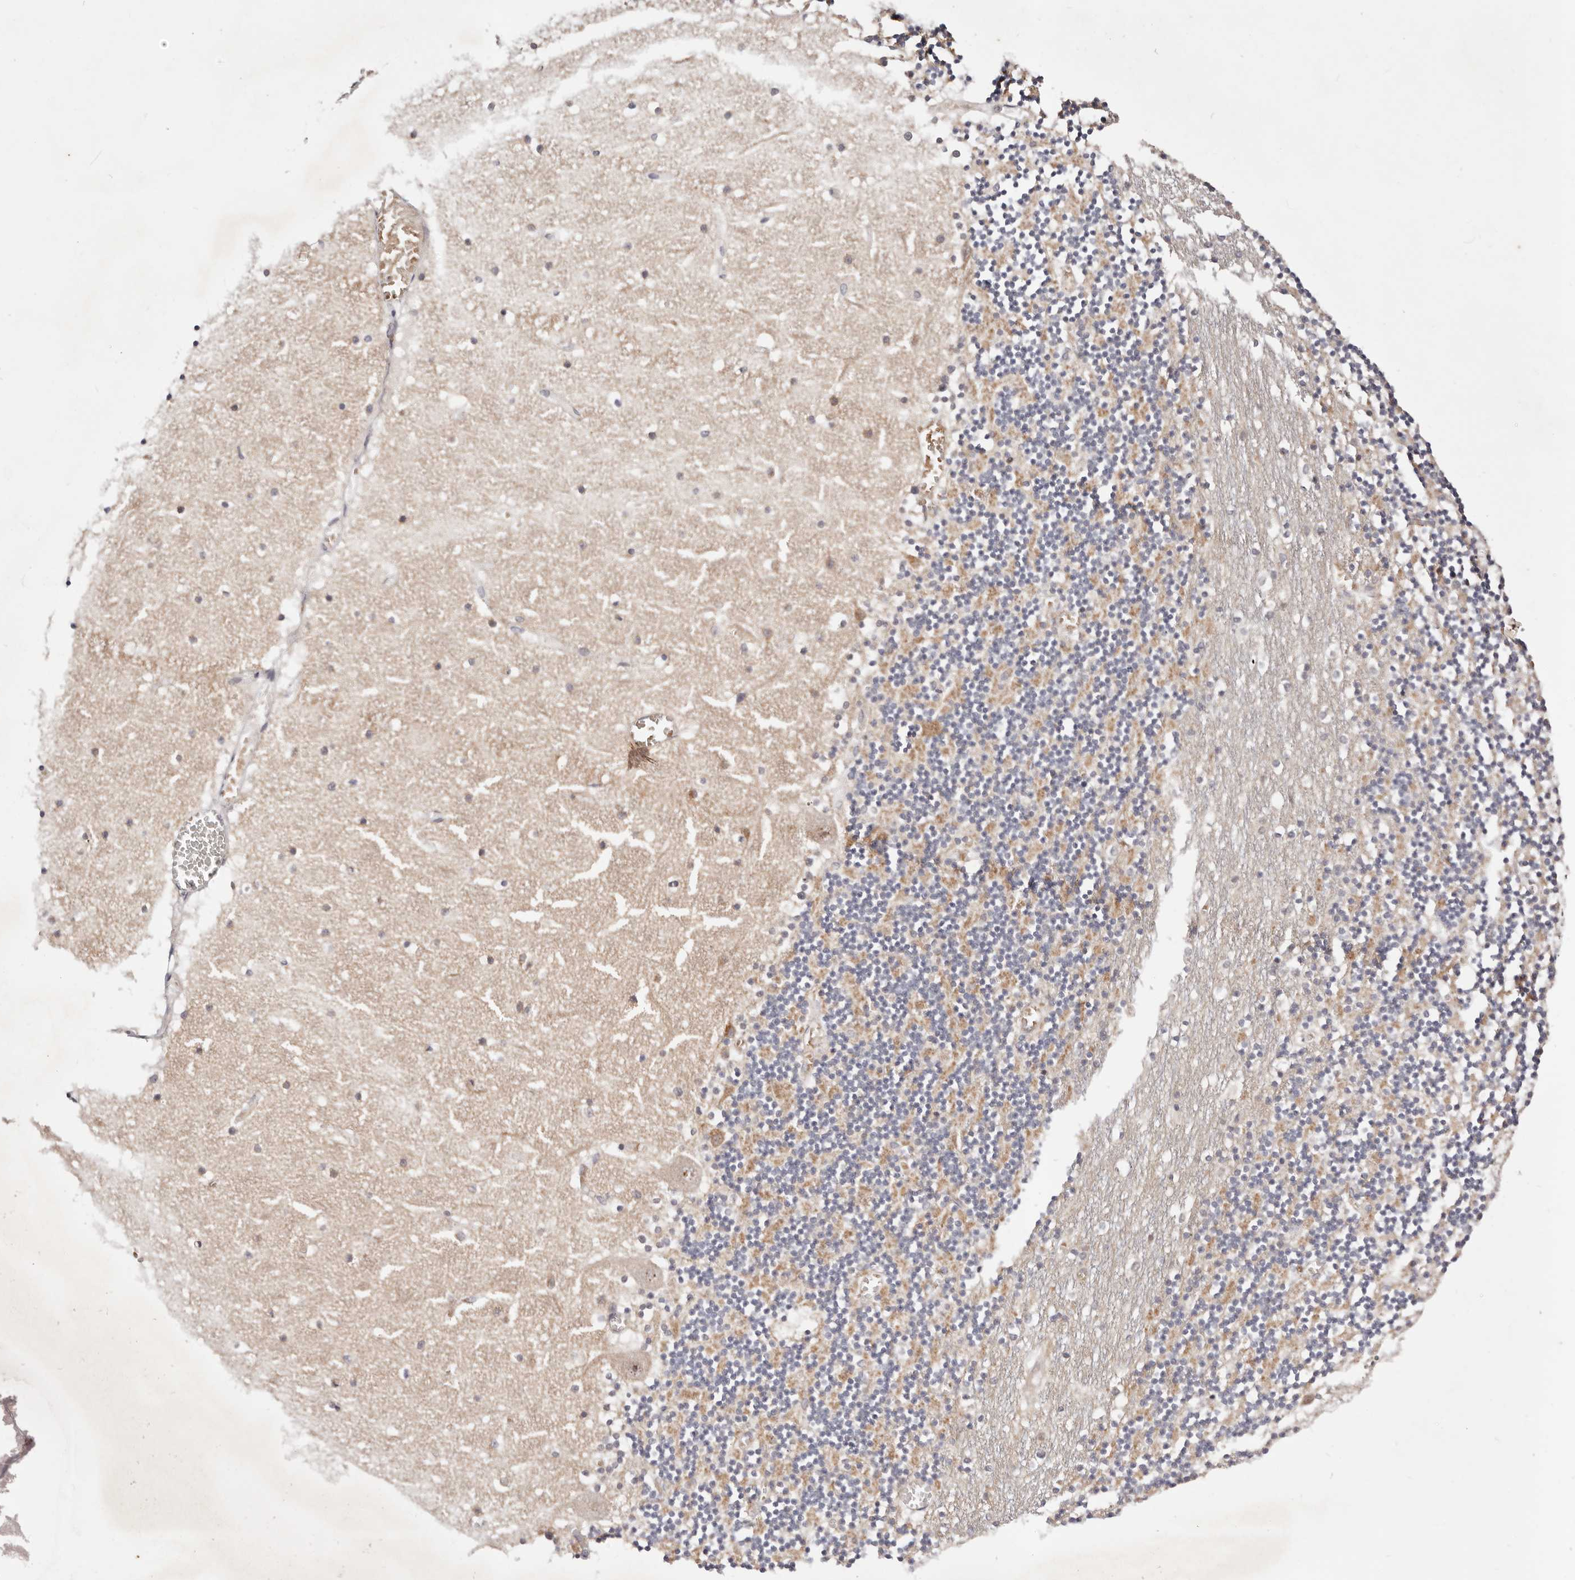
{"staining": {"intensity": "moderate", "quantity": ">75%", "location": "cytoplasmic/membranous"}, "tissue": "cerebellum", "cell_type": "Cells in granular layer", "image_type": "normal", "snomed": [{"axis": "morphology", "description": "Normal tissue, NOS"}, {"axis": "topography", "description": "Cerebellum"}], "caption": "Unremarkable cerebellum was stained to show a protein in brown. There is medium levels of moderate cytoplasmic/membranous positivity in approximately >75% of cells in granular layer.", "gene": "WRN", "patient": {"sex": "female", "age": 28}}